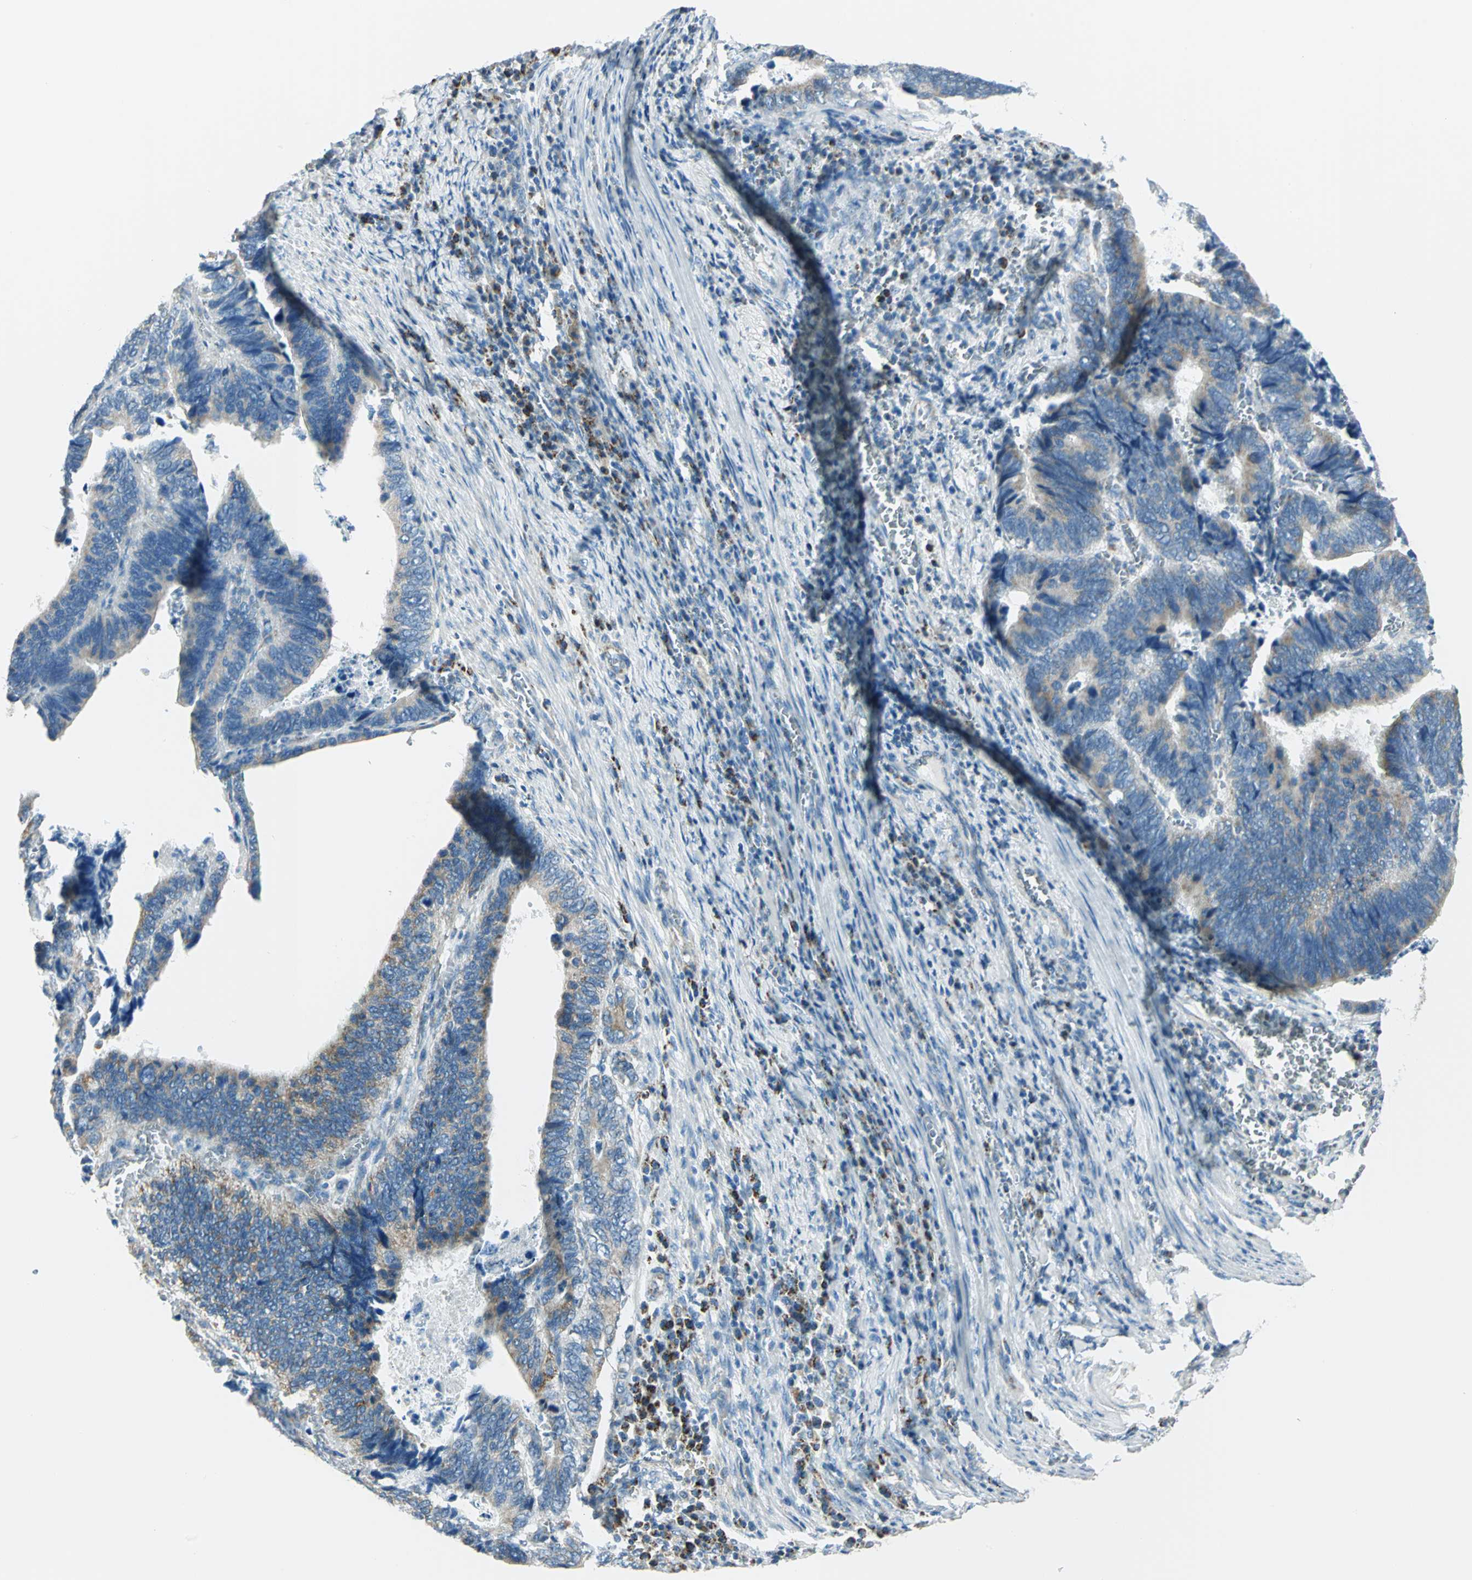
{"staining": {"intensity": "weak", "quantity": "25%-75%", "location": "cytoplasmic/membranous"}, "tissue": "colorectal cancer", "cell_type": "Tumor cells", "image_type": "cancer", "snomed": [{"axis": "morphology", "description": "Adenocarcinoma, NOS"}, {"axis": "topography", "description": "Colon"}], "caption": "Immunohistochemistry (IHC) micrograph of neoplastic tissue: human colorectal cancer stained using immunohistochemistry (IHC) displays low levels of weak protein expression localized specifically in the cytoplasmic/membranous of tumor cells, appearing as a cytoplasmic/membranous brown color.", "gene": "ACADM", "patient": {"sex": "male", "age": 72}}